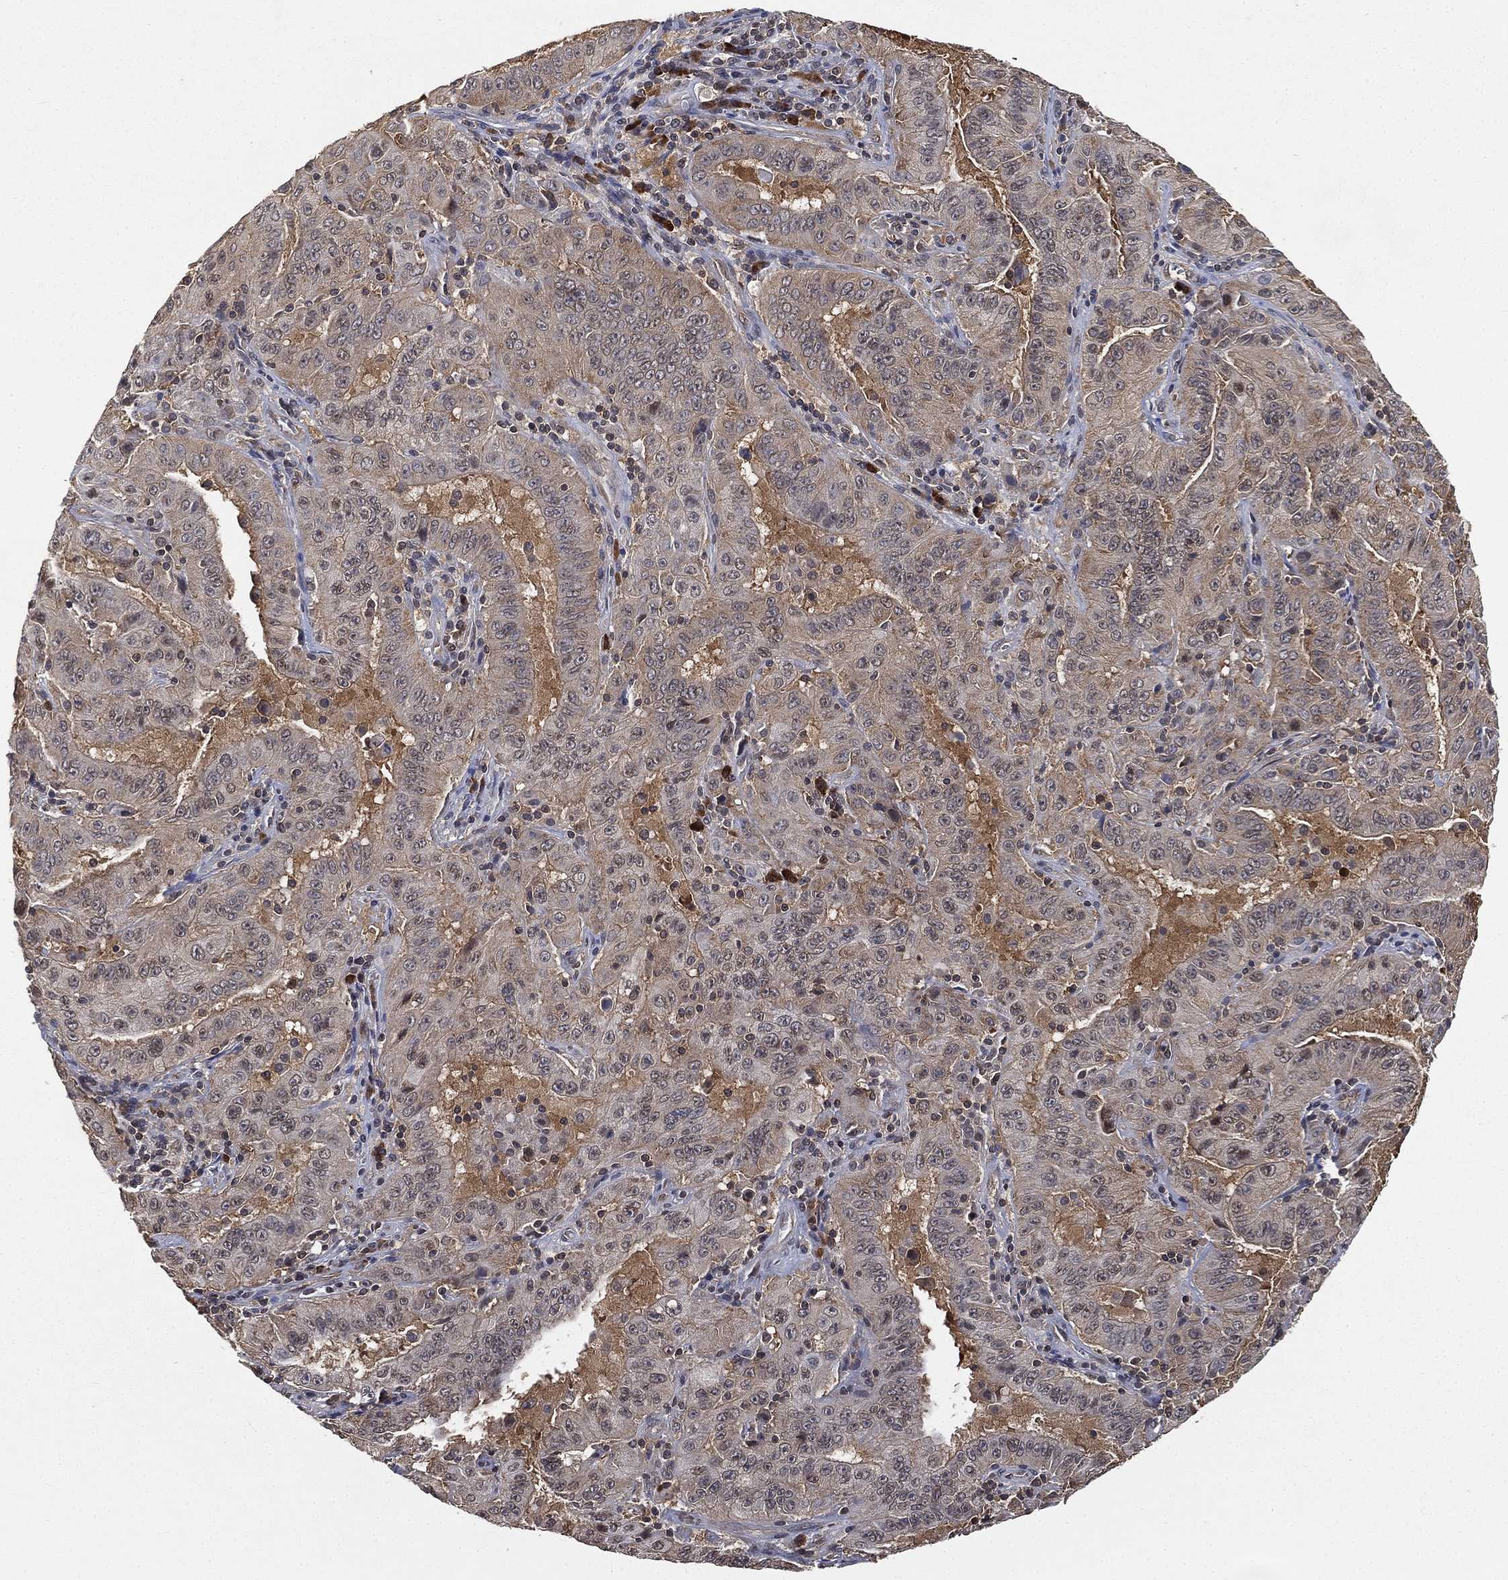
{"staining": {"intensity": "weak", "quantity": "25%-75%", "location": "cytoplasmic/membranous"}, "tissue": "pancreatic cancer", "cell_type": "Tumor cells", "image_type": "cancer", "snomed": [{"axis": "morphology", "description": "Adenocarcinoma, NOS"}, {"axis": "topography", "description": "Pancreas"}], "caption": "Immunohistochemistry (IHC) histopathology image of neoplastic tissue: pancreatic cancer (adenocarcinoma) stained using immunohistochemistry (IHC) shows low levels of weak protein expression localized specifically in the cytoplasmic/membranous of tumor cells, appearing as a cytoplasmic/membranous brown color.", "gene": "UBA5", "patient": {"sex": "male", "age": 63}}